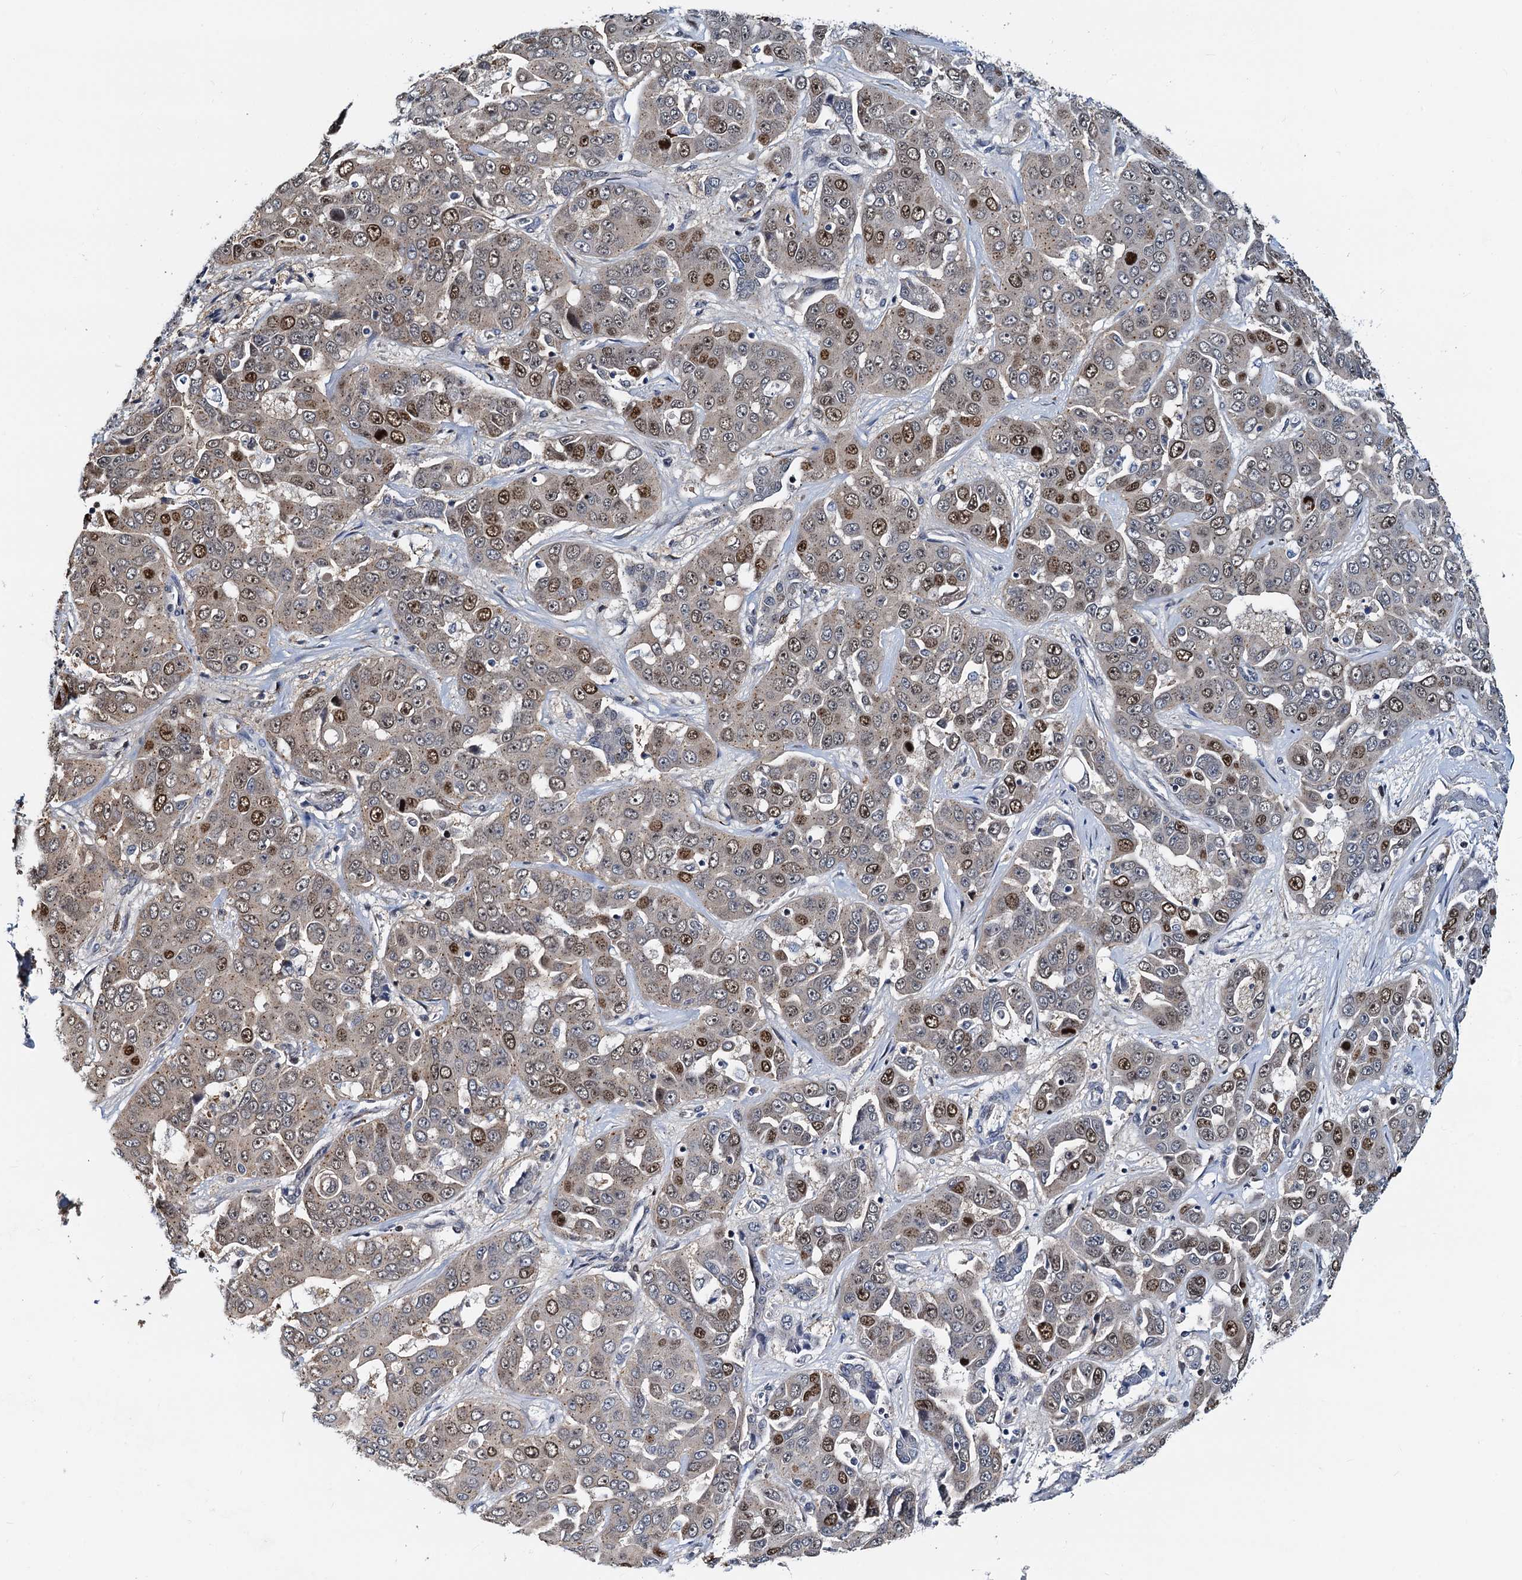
{"staining": {"intensity": "strong", "quantity": "<25%", "location": "nuclear"}, "tissue": "liver cancer", "cell_type": "Tumor cells", "image_type": "cancer", "snomed": [{"axis": "morphology", "description": "Cholangiocarcinoma"}, {"axis": "topography", "description": "Liver"}], "caption": "An immunohistochemistry histopathology image of tumor tissue is shown. Protein staining in brown labels strong nuclear positivity in cholangiocarcinoma (liver) within tumor cells.", "gene": "PTGES3", "patient": {"sex": "female", "age": 52}}